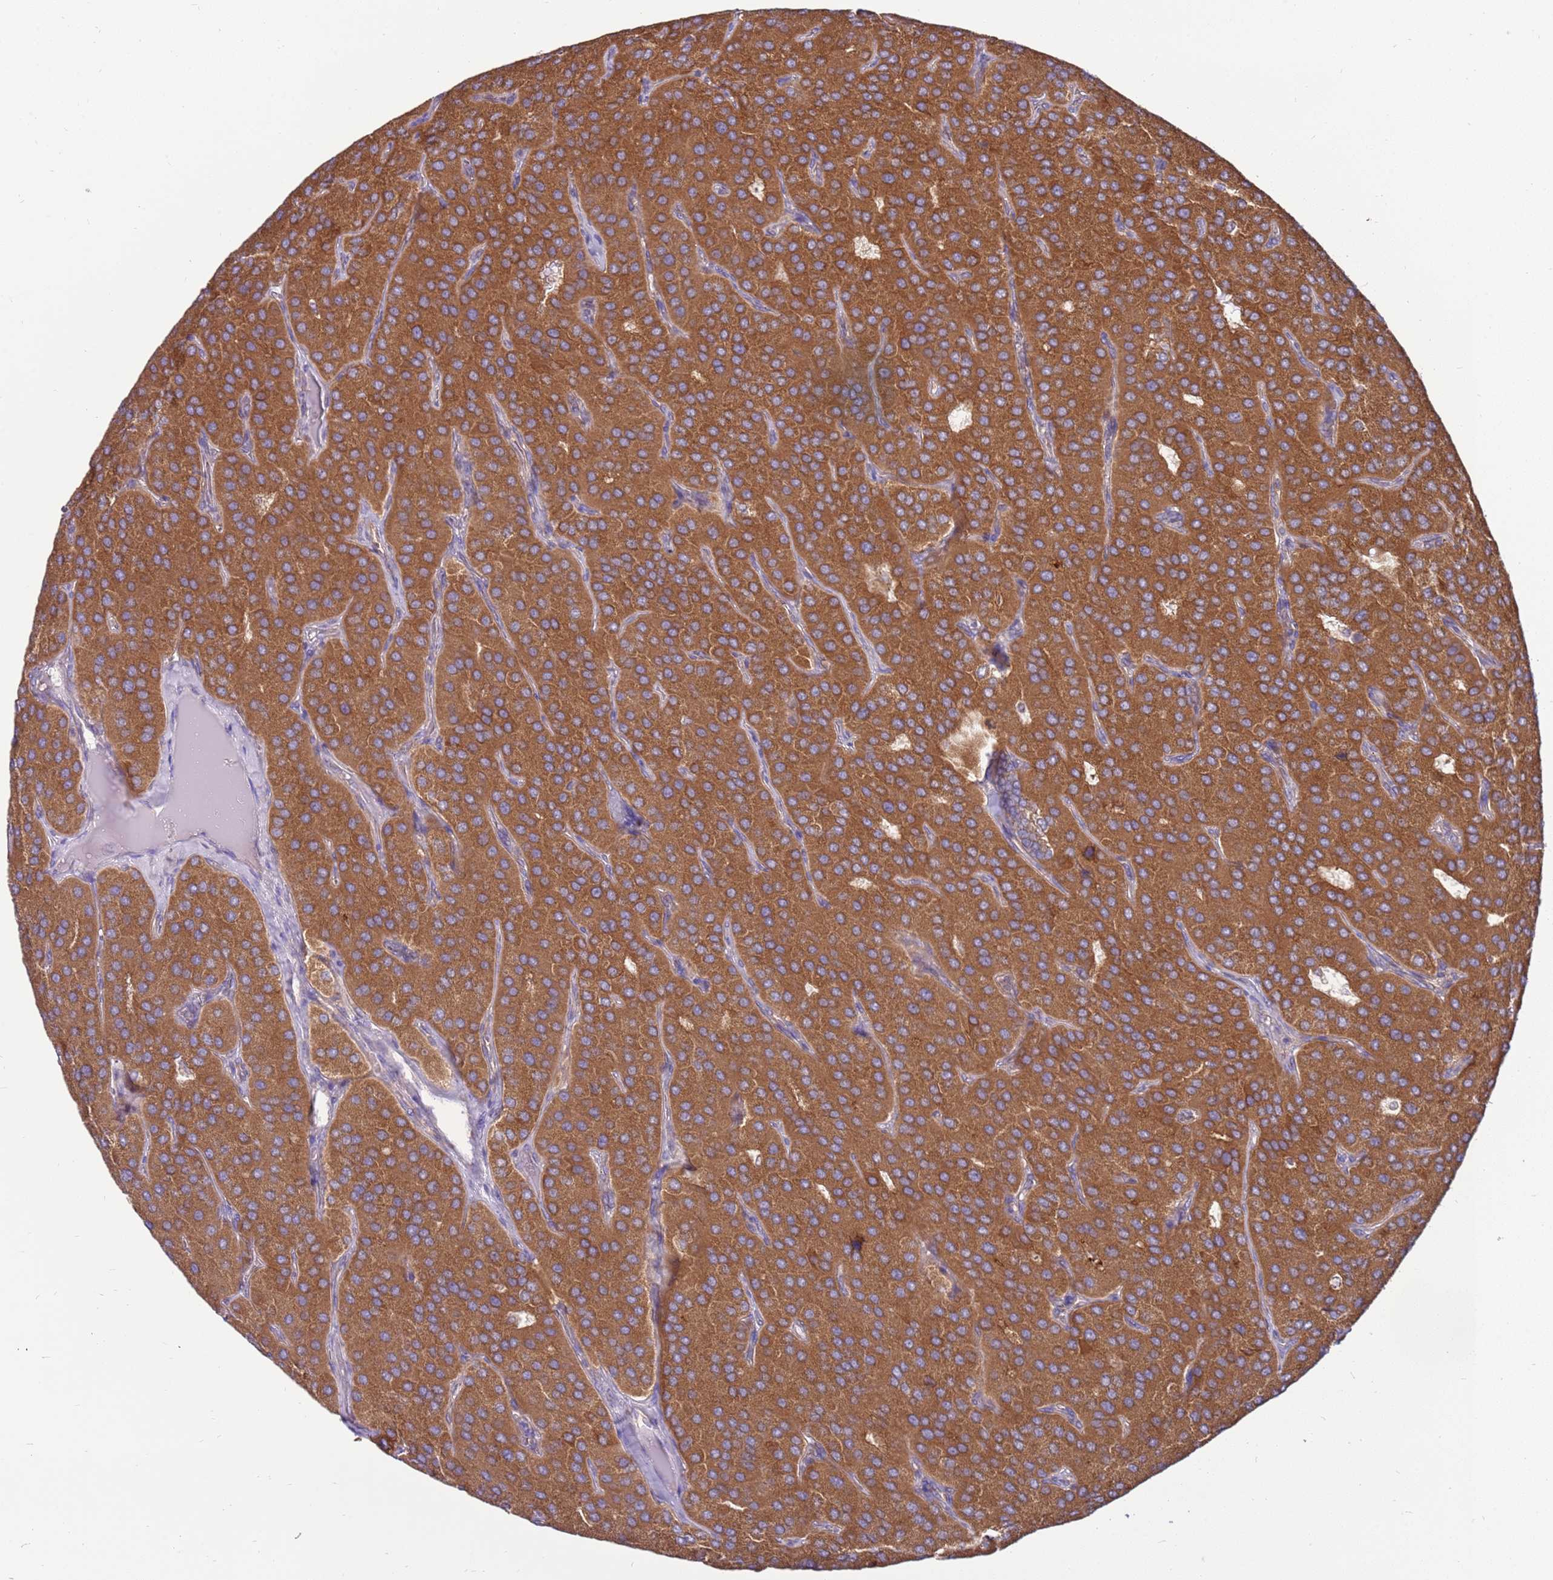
{"staining": {"intensity": "strong", "quantity": ">75%", "location": "cytoplasmic/membranous"}, "tissue": "parathyroid gland", "cell_type": "Glandular cells", "image_type": "normal", "snomed": [{"axis": "morphology", "description": "Normal tissue, NOS"}, {"axis": "morphology", "description": "Adenoma, NOS"}, {"axis": "topography", "description": "Parathyroid gland"}], "caption": "A brown stain shows strong cytoplasmic/membranous positivity of a protein in glandular cells of benign human parathyroid gland.", "gene": "SLC44A5", "patient": {"sex": "female", "age": 86}}